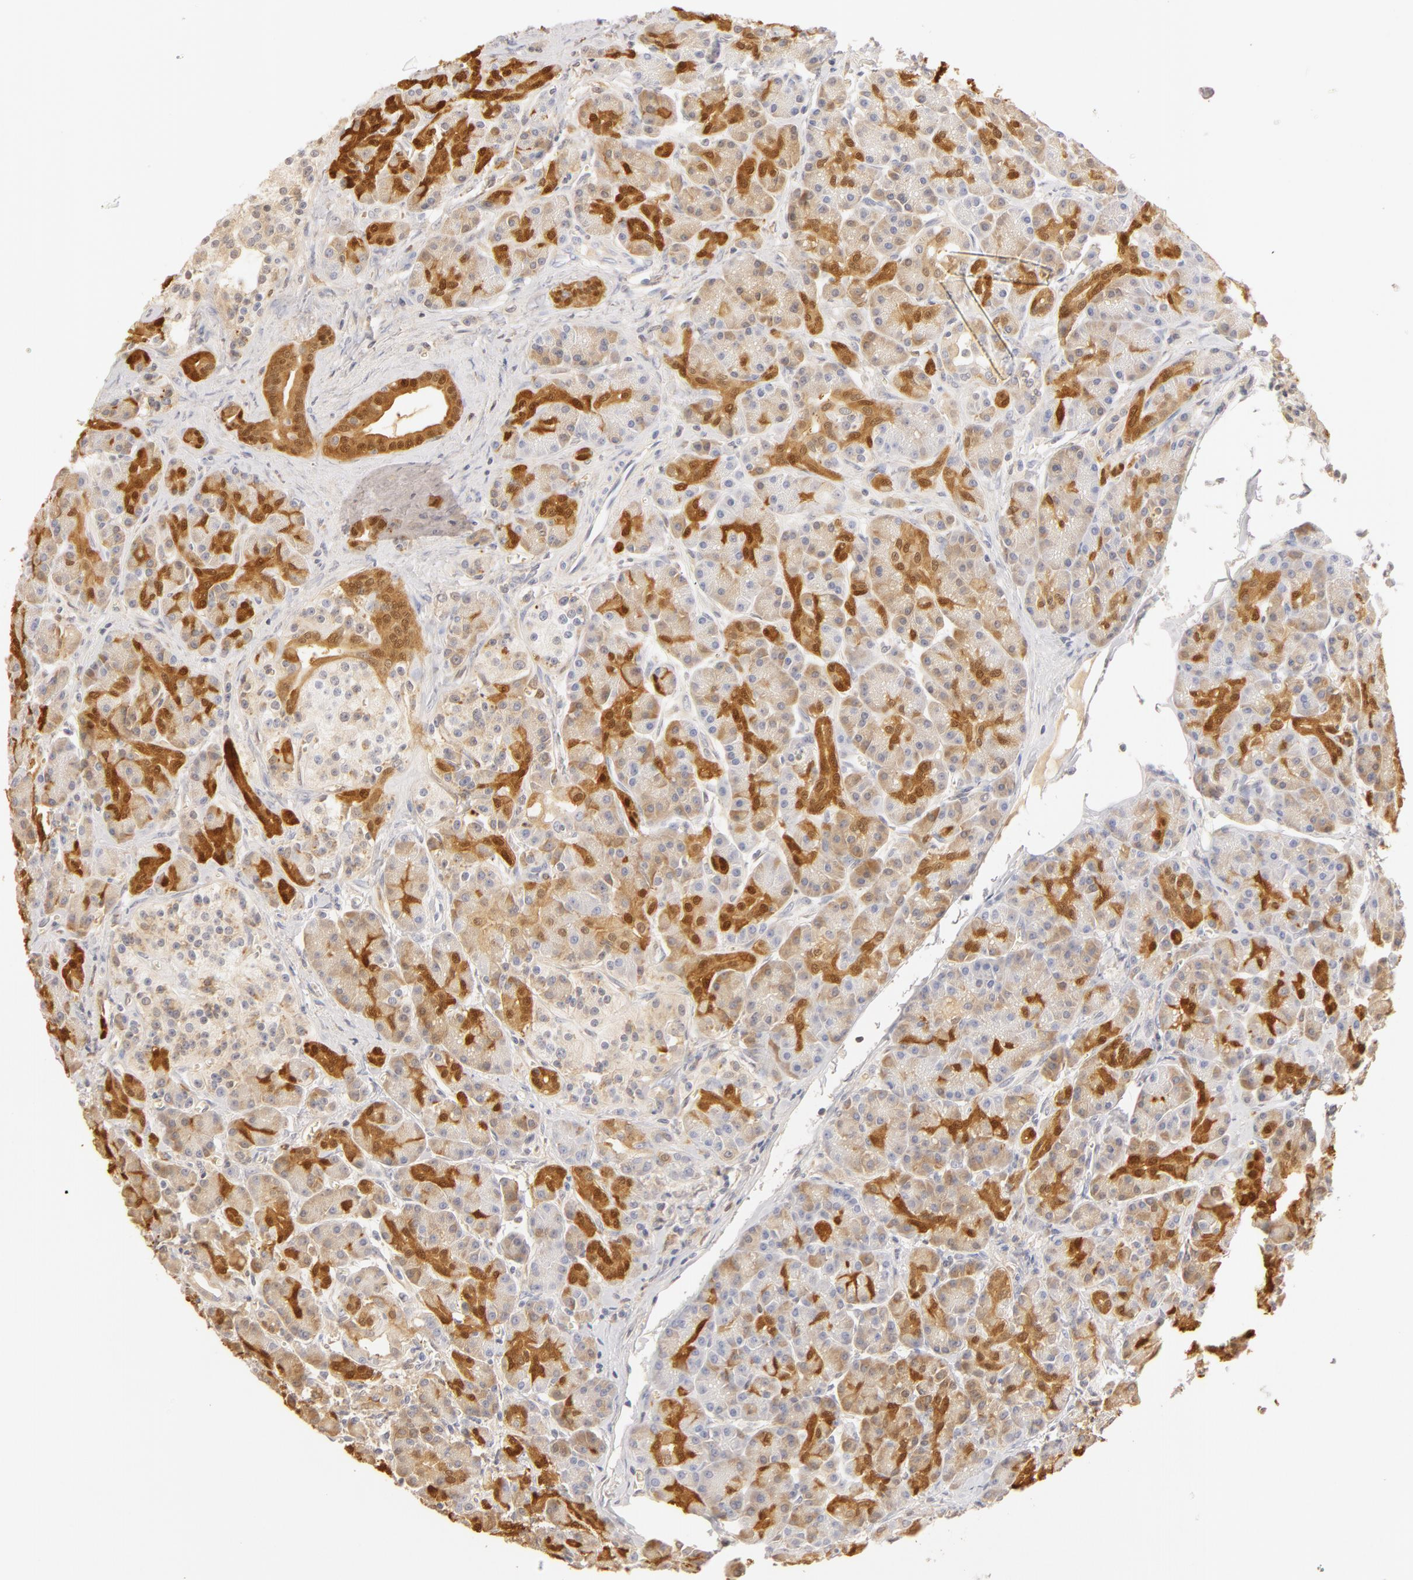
{"staining": {"intensity": "moderate", "quantity": "25%-75%", "location": "cytoplasmic/membranous,nuclear"}, "tissue": "pancreas", "cell_type": "Exocrine glandular cells", "image_type": "normal", "snomed": [{"axis": "morphology", "description": "Normal tissue, NOS"}, {"axis": "topography", "description": "Pancreas"}], "caption": "IHC (DAB) staining of unremarkable human pancreas displays moderate cytoplasmic/membranous,nuclear protein positivity in about 25%-75% of exocrine glandular cells. (IHC, brightfield microscopy, high magnification).", "gene": "CA2", "patient": {"sex": "male", "age": 73}}